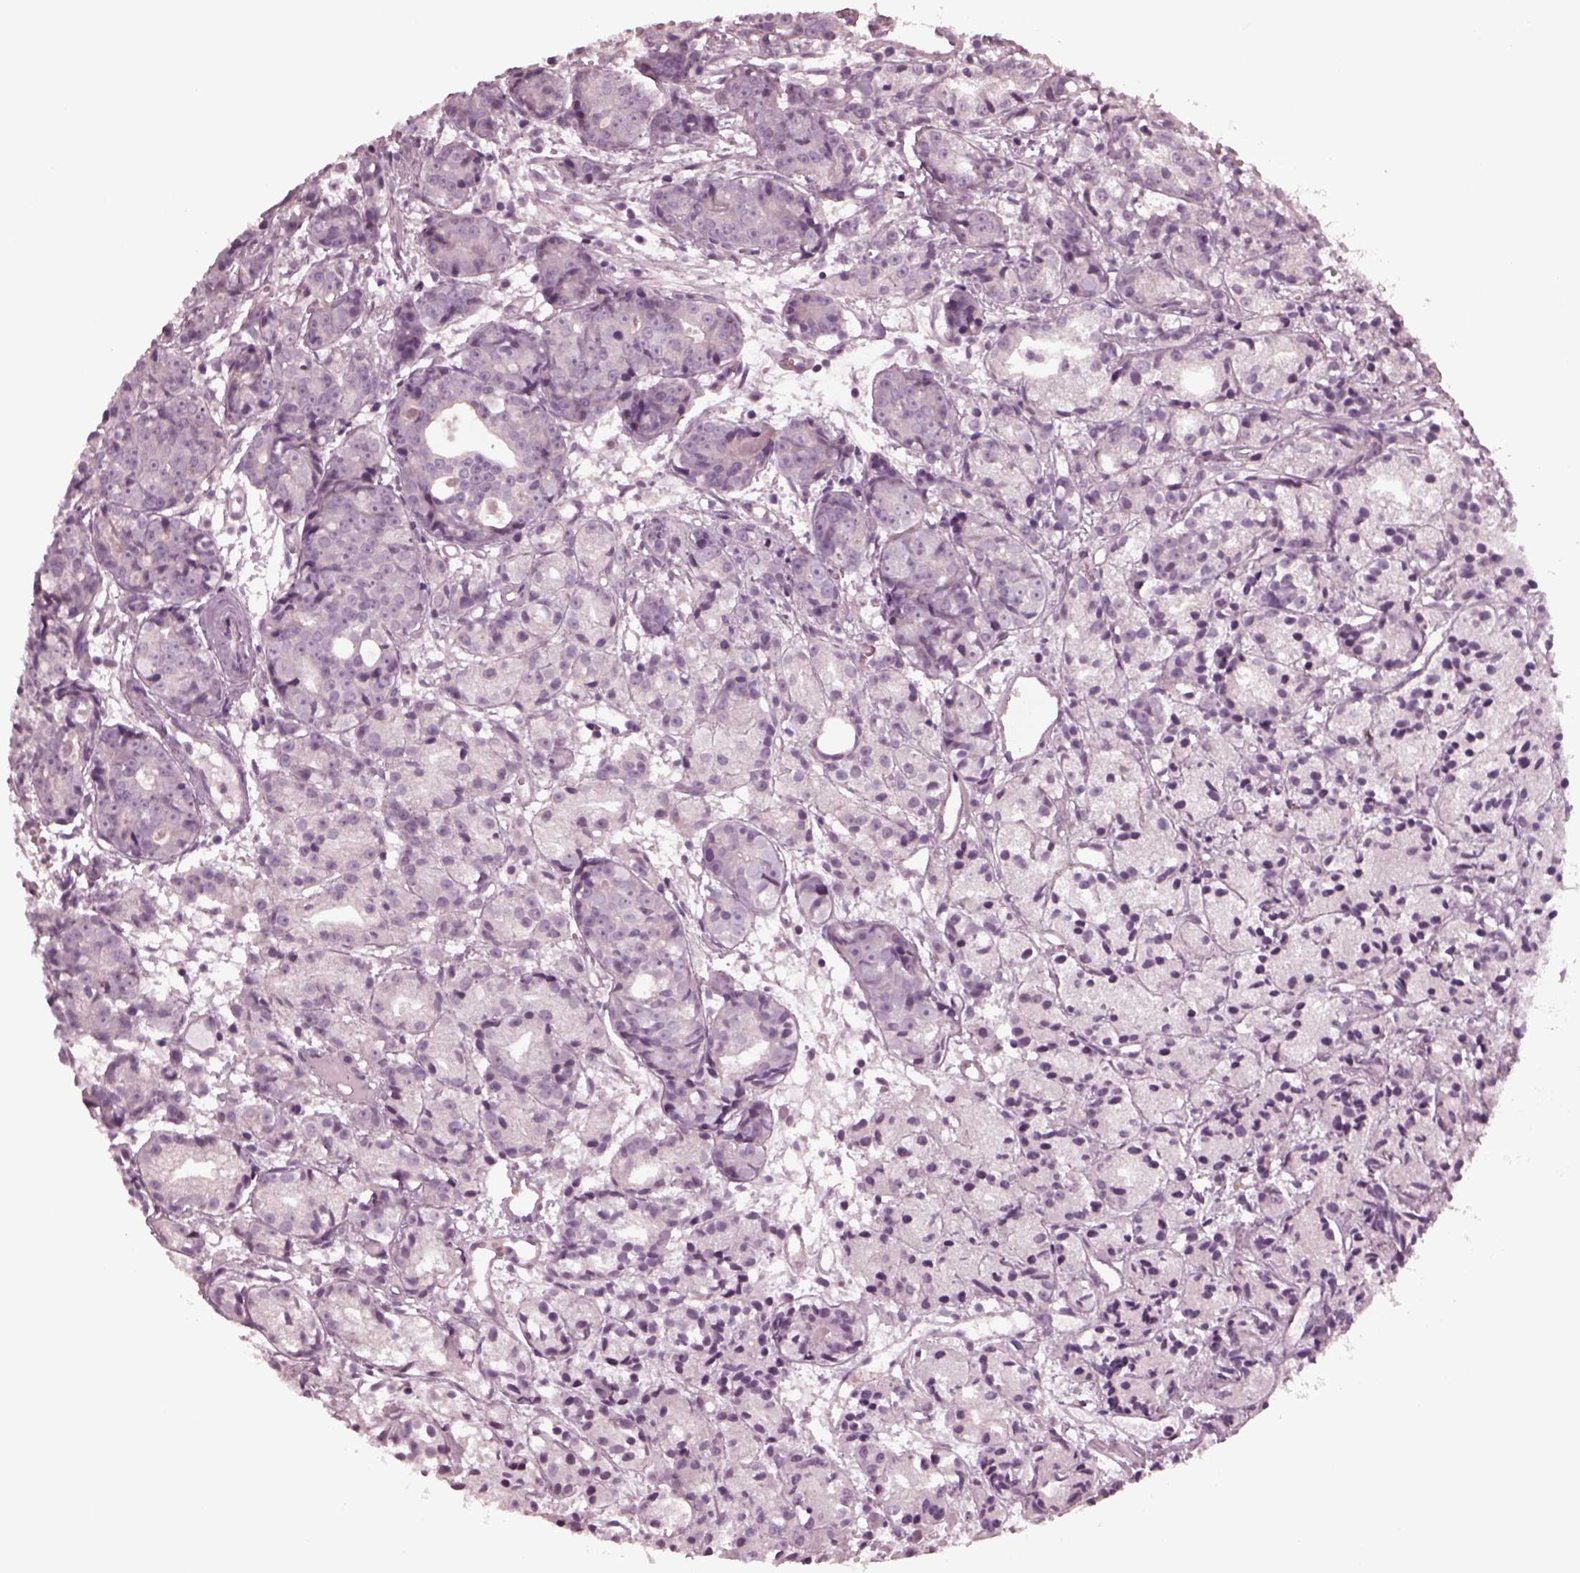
{"staining": {"intensity": "negative", "quantity": "none", "location": "none"}, "tissue": "prostate cancer", "cell_type": "Tumor cells", "image_type": "cancer", "snomed": [{"axis": "morphology", "description": "Adenocarcinoma, Medium grade"}, {"axis": "topography", "description": "Prostate"}], "caption": "Tumor cells show no significant staining in prostate medium-grade adenocarcinoma. (Immunohistochemistry (ihc), brightfield microscopy, high magnification).", "gene": "YY2", "patient": {"sex": "male", "age": 74}}